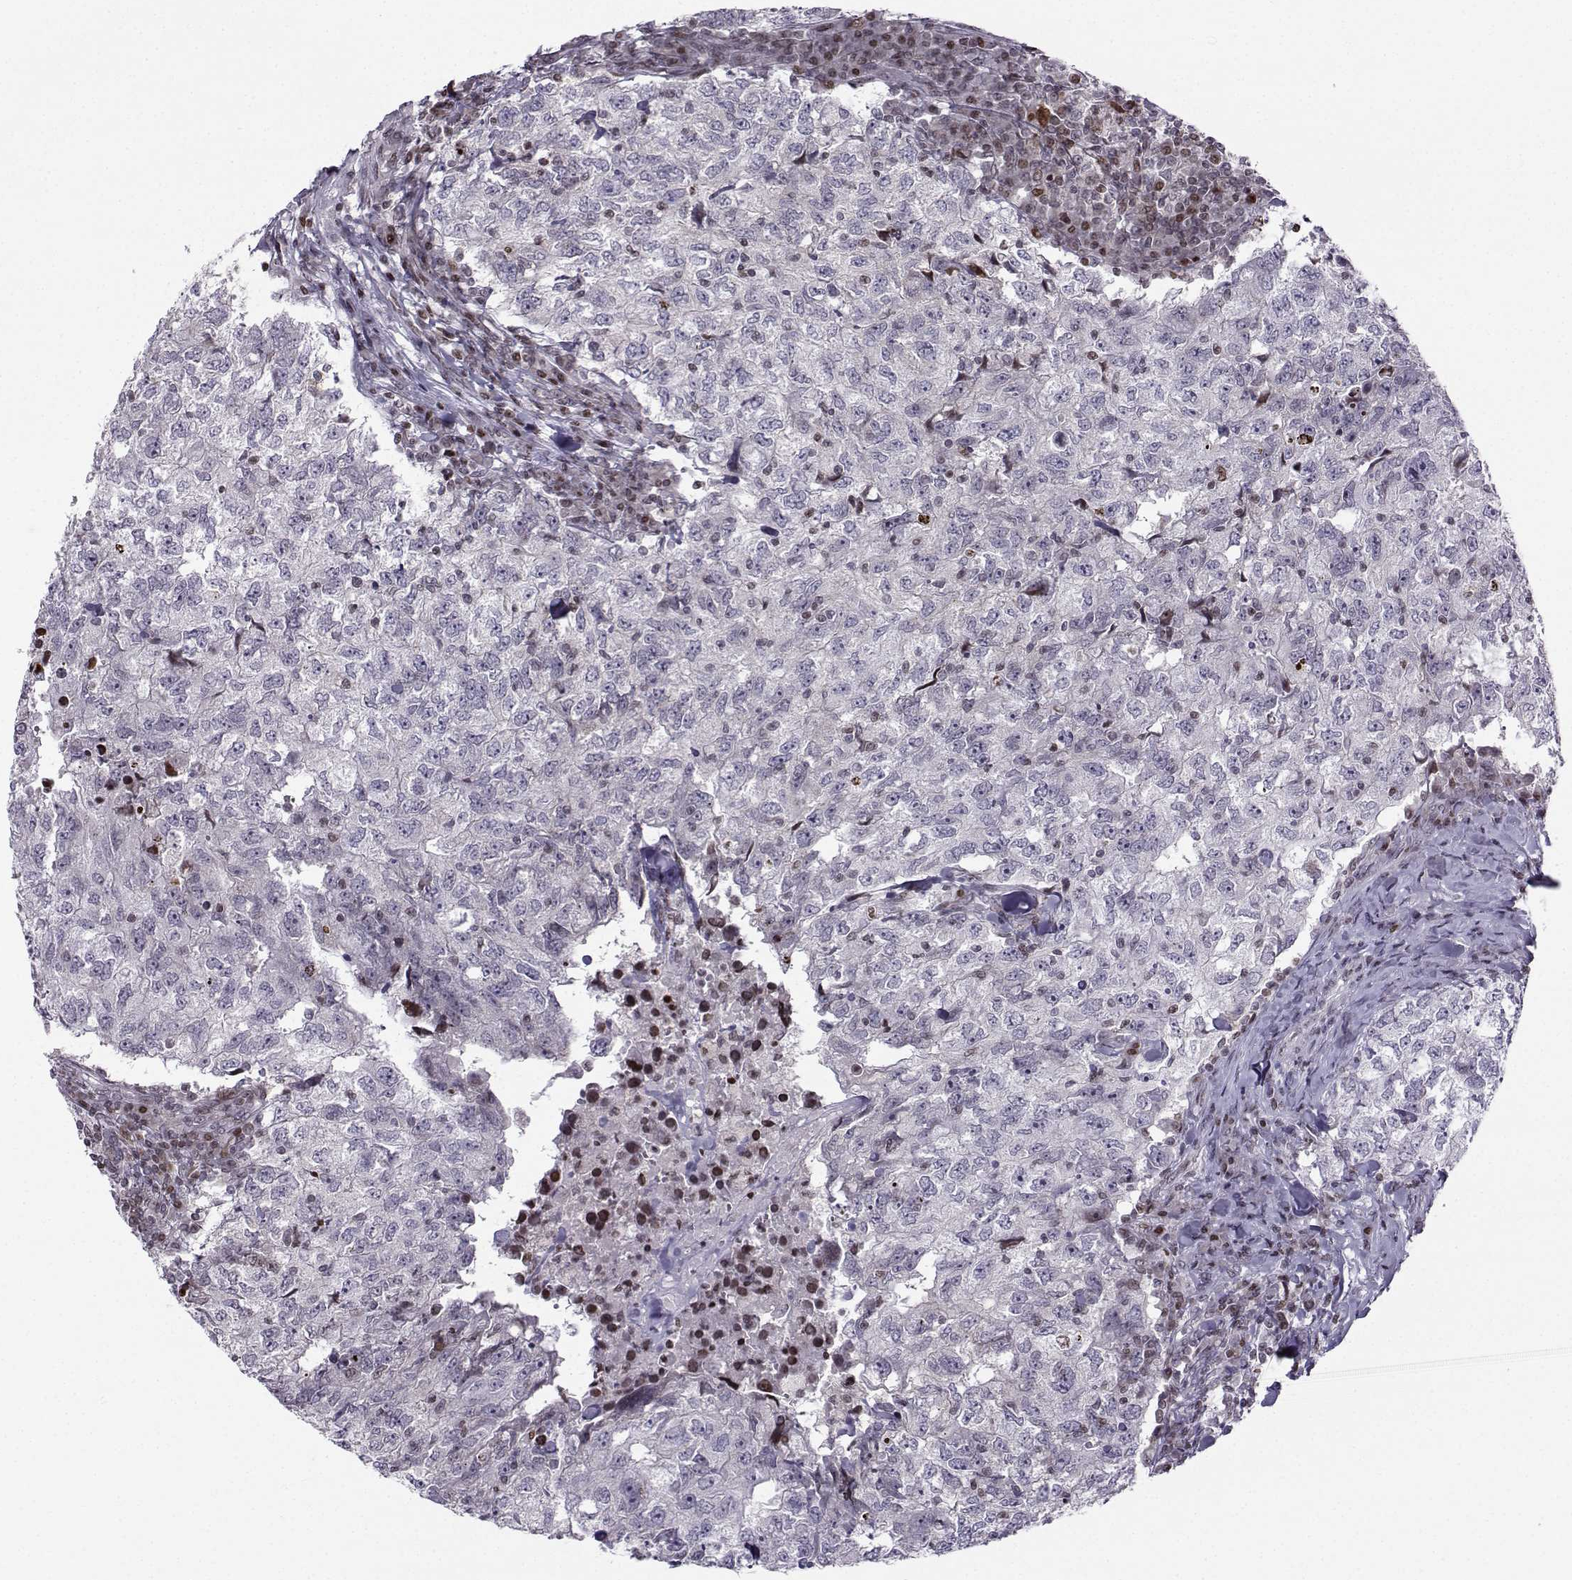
{"staining": {"intensity": "negative", "quantity": "none", "location": "none"}, "tissue": "breast cancer", "cell_type": "Tumor cells", "image_type": "cancer", "snomed": [{"axis": "morphology", "description": "Duct carcinoma"}, {"axis": "topography", "description": "Breast"}], "caption": "This is an immunohistochemistry (IHC) image of intraductal carcinoma (breast). There is no expression in tumor cells.", "gene": "ZNF19", "patient": {"sex": "female", "age": 30}}